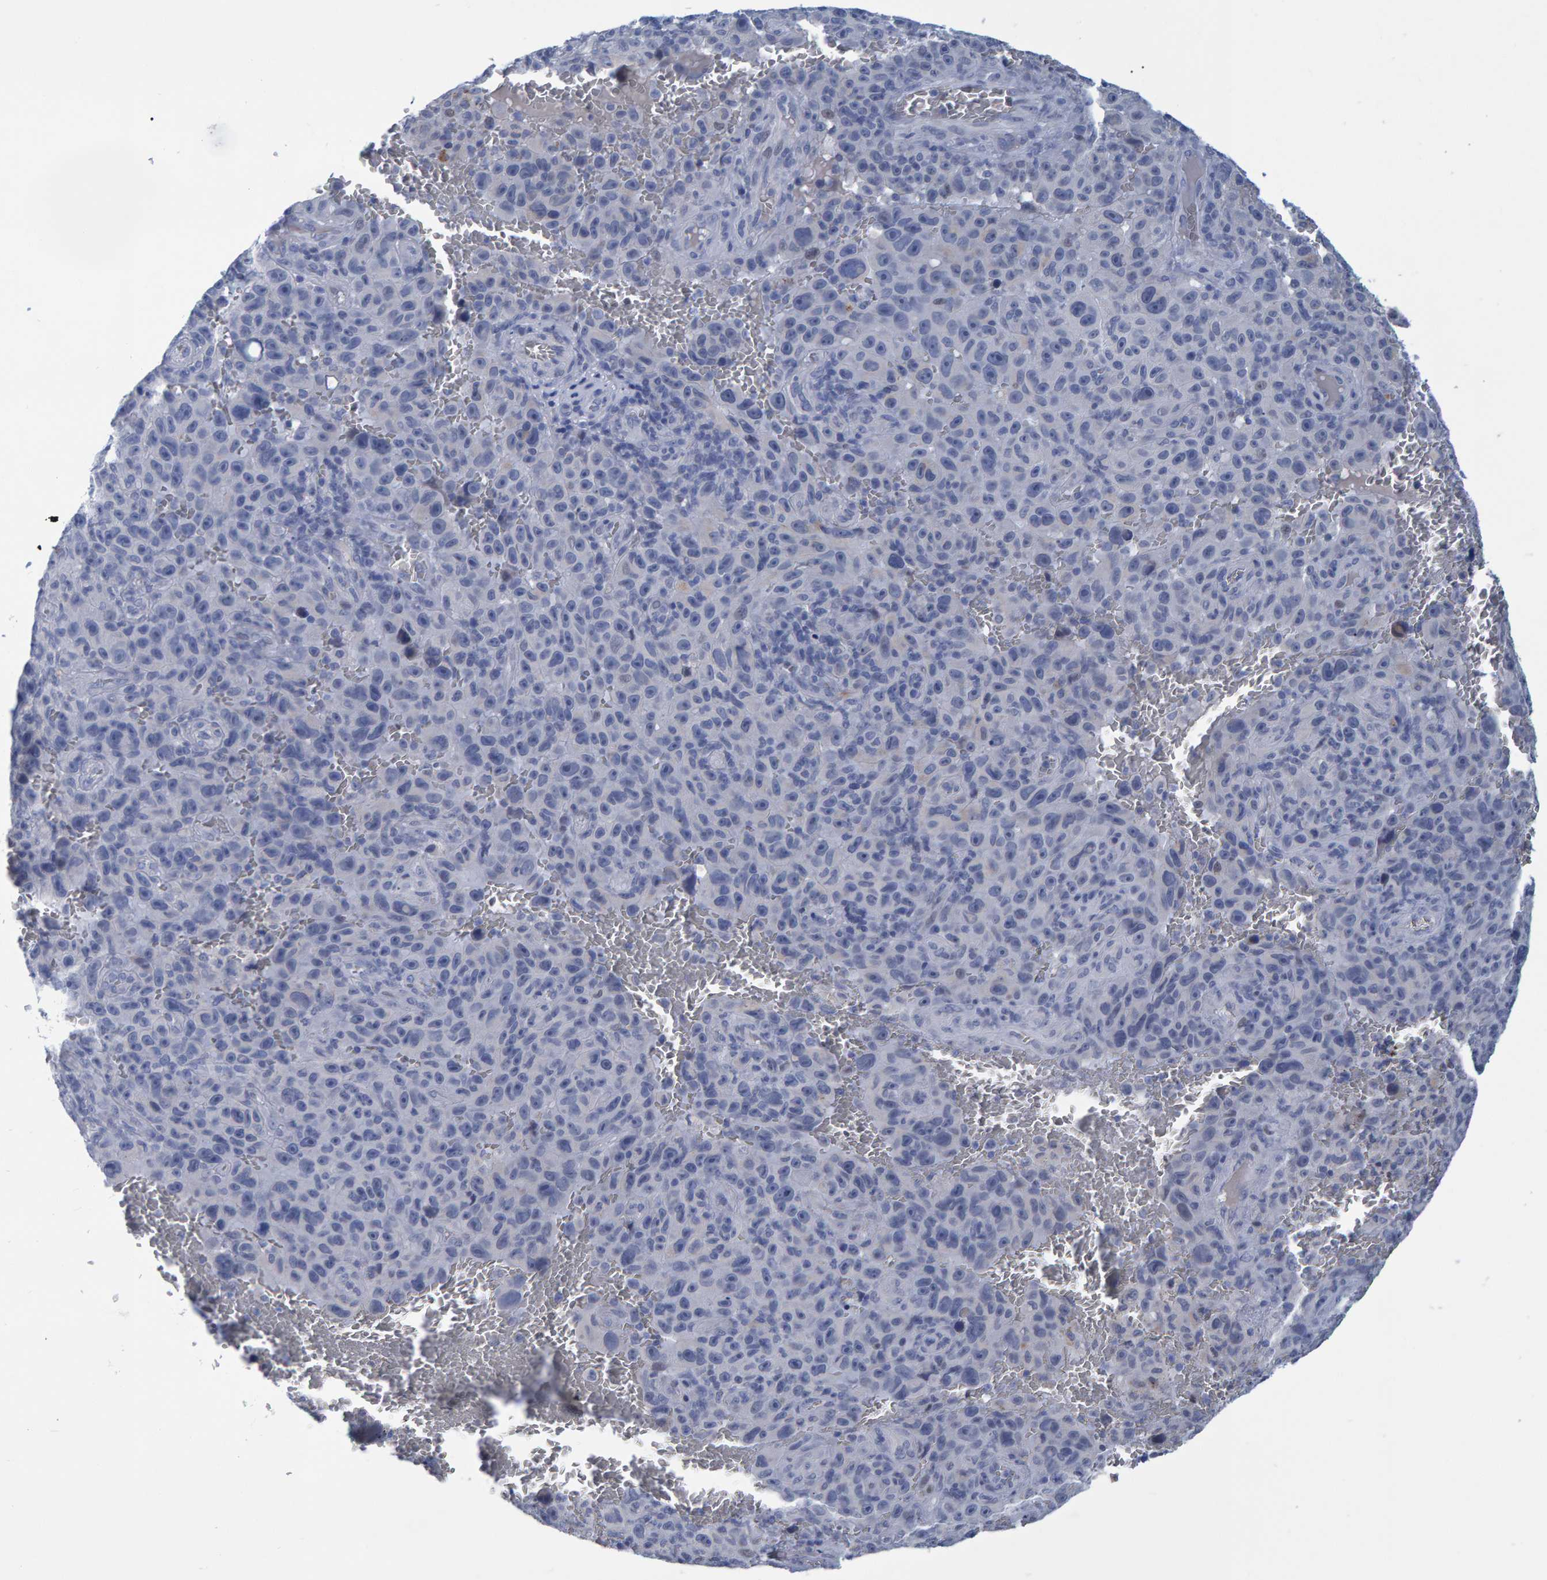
{"staining": {"intensity": "negative", "quantity": "none", "location": "none"}, "tissue": "melanoma", "cell_type": "Tumor cells", "image_type": "cancer", "snomed": [{"axis": "morphology", "description": "Malignant melanoma, NOS"}, {"axis": "topography", "description": "Skin"}], "caption": "The IHC image has no significant expression in tumor cells of malignant melanoma tissue.", "gene": "PROCA1", "patient": {"sex": "female", "age": 82}}